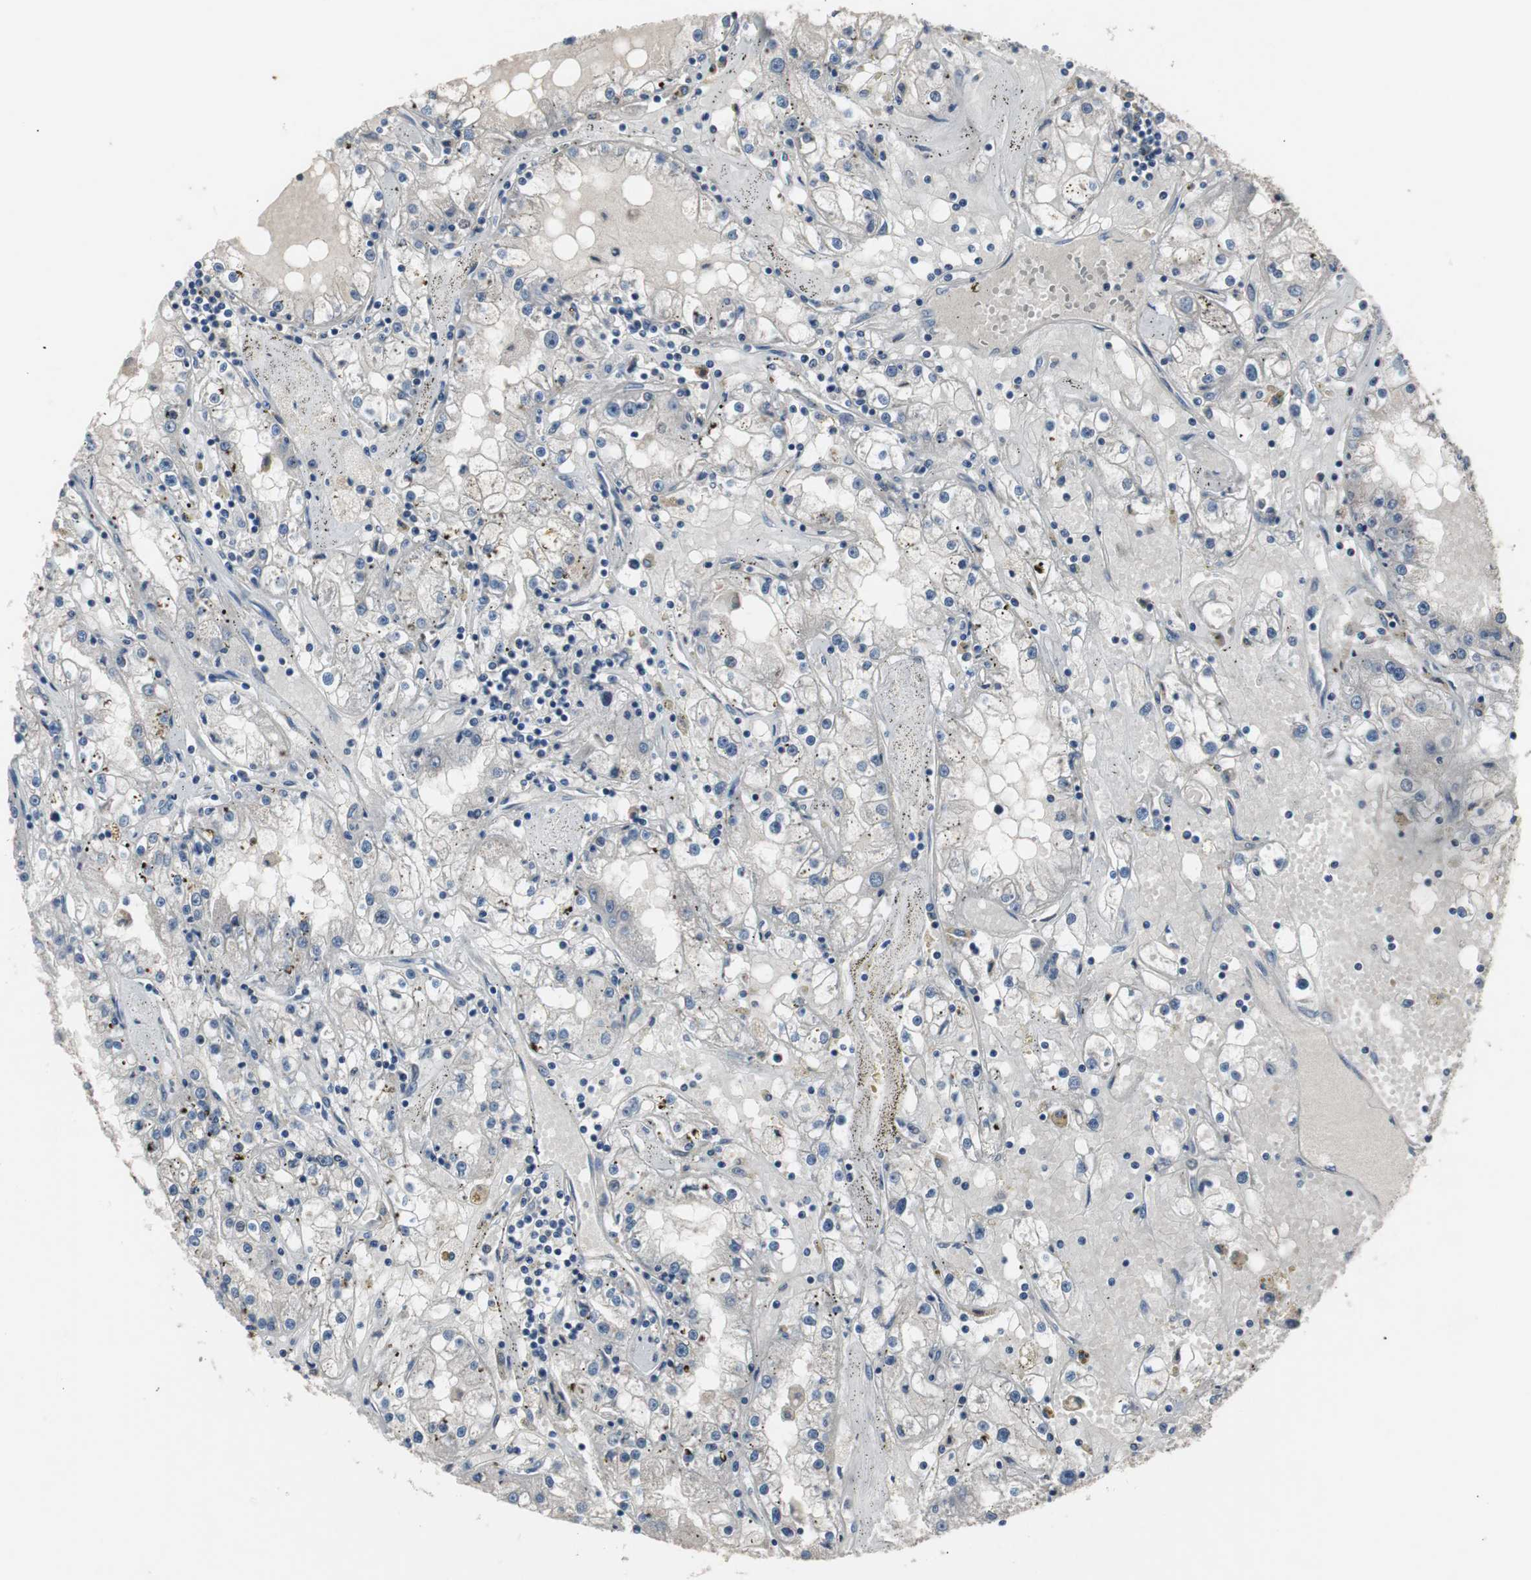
{"staining": {"intensity": "negative", "quantity": "none", "location": "none"}, "tissue": "renal cancer", "cell_type": "Tumor cells", "image_type": "cancer", "snomed": [{"axis": "morphology", "description": "Adenocarcinoma, NOS"}, {"axis": "topography", "description": "Kidney"}], "caption": "Renal adenocarcinoma was stained to show a protein in brown. There is no significant positivity in tumor cells. (Immunohistochemistry, brightfield microscopy, high magnification).", "gene": "PCYT1B", "patient": {"sex": "male", "age": 56}}